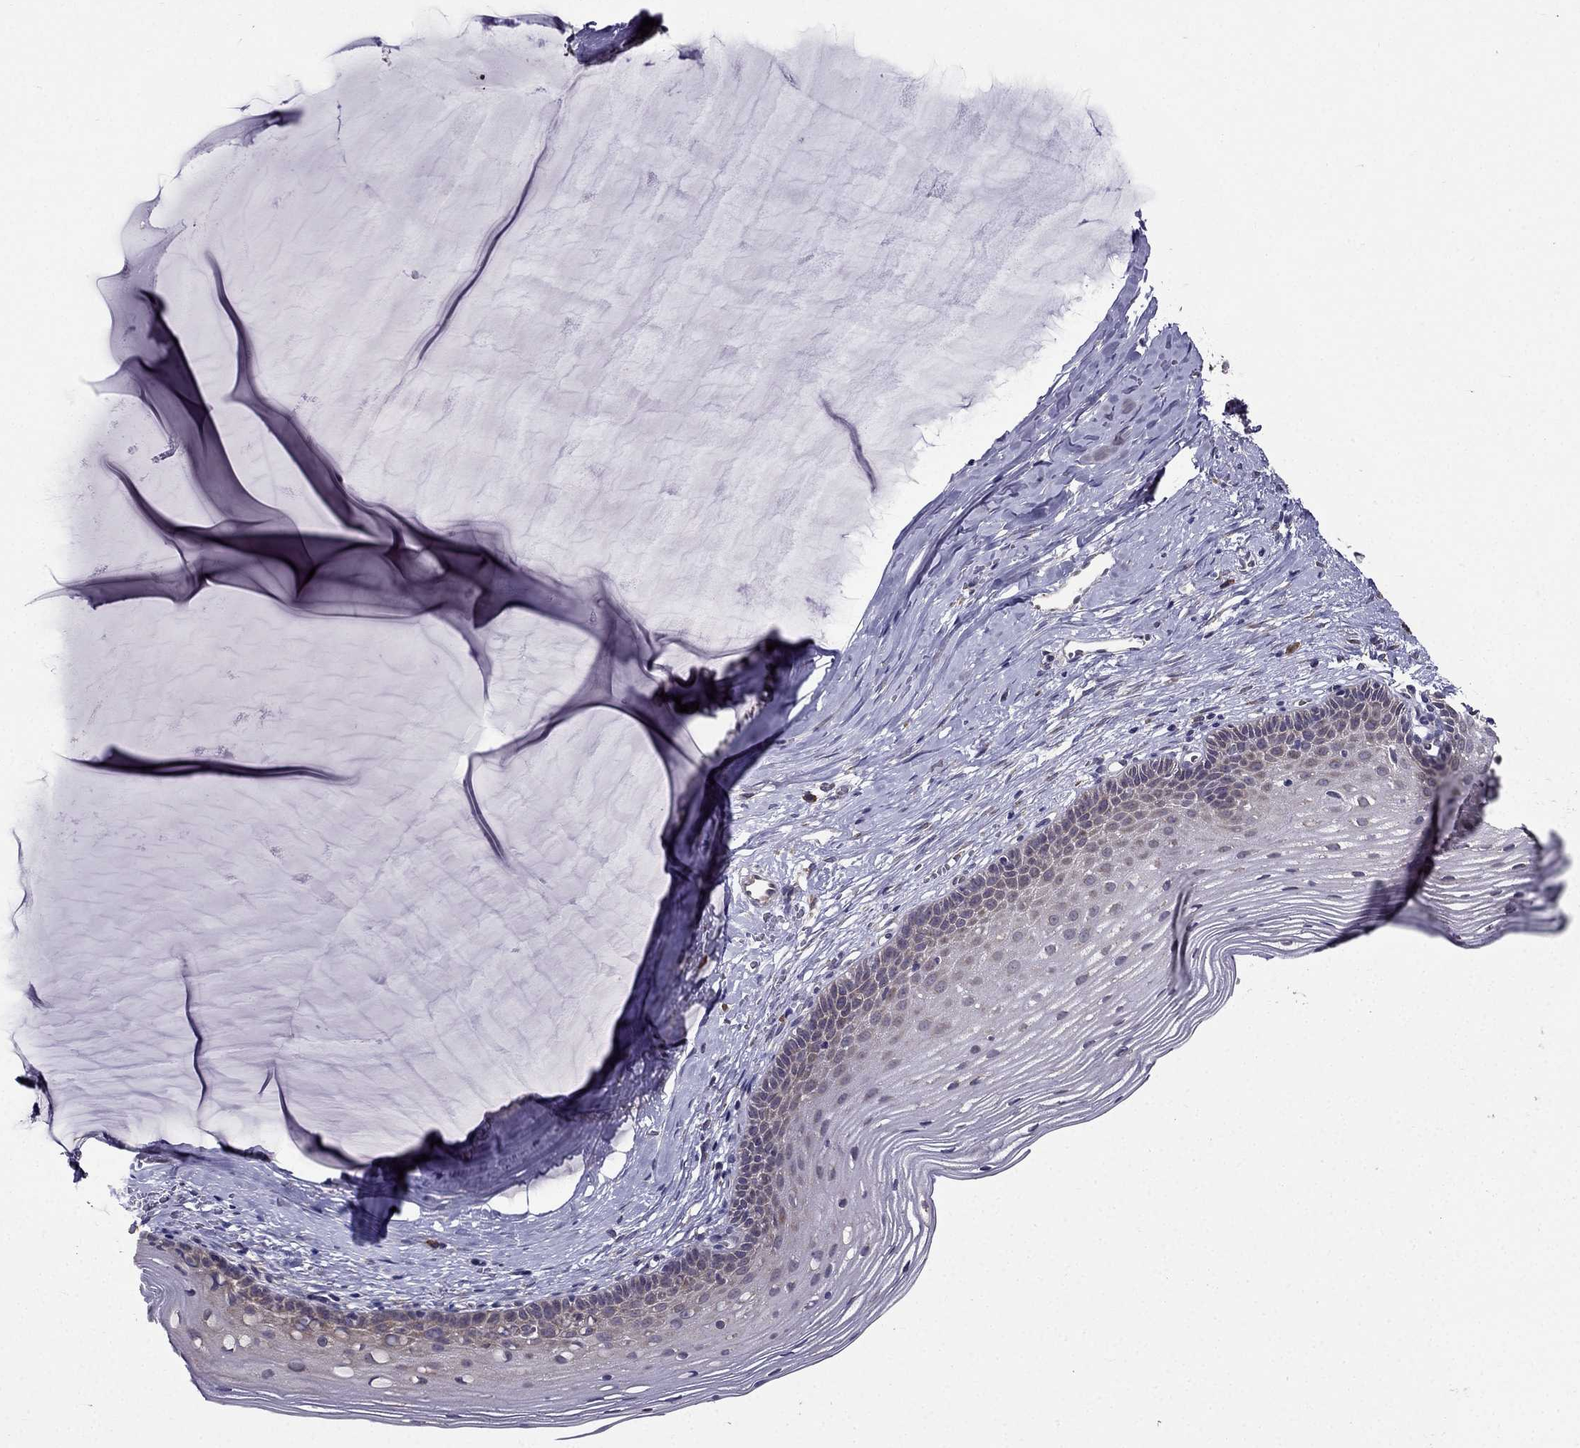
{"staining": {"intensity": "negative", "quantity": "none", "location": "none"}, "tissue": "cervix", "cell_type": "Glandular cells", "image_type": "normal", "snomed": [{"axis": "morphology", "description": "Normal tissue, NOS"}, {"axis": "topography", "description": "Cervix"}], "caption": "Immunohistochemical staining of unremarkable cervix displays no significant positivity in glandular cells.", "gene": "ARHGEF28", "patient": {"sex": "female", "age": 40}}